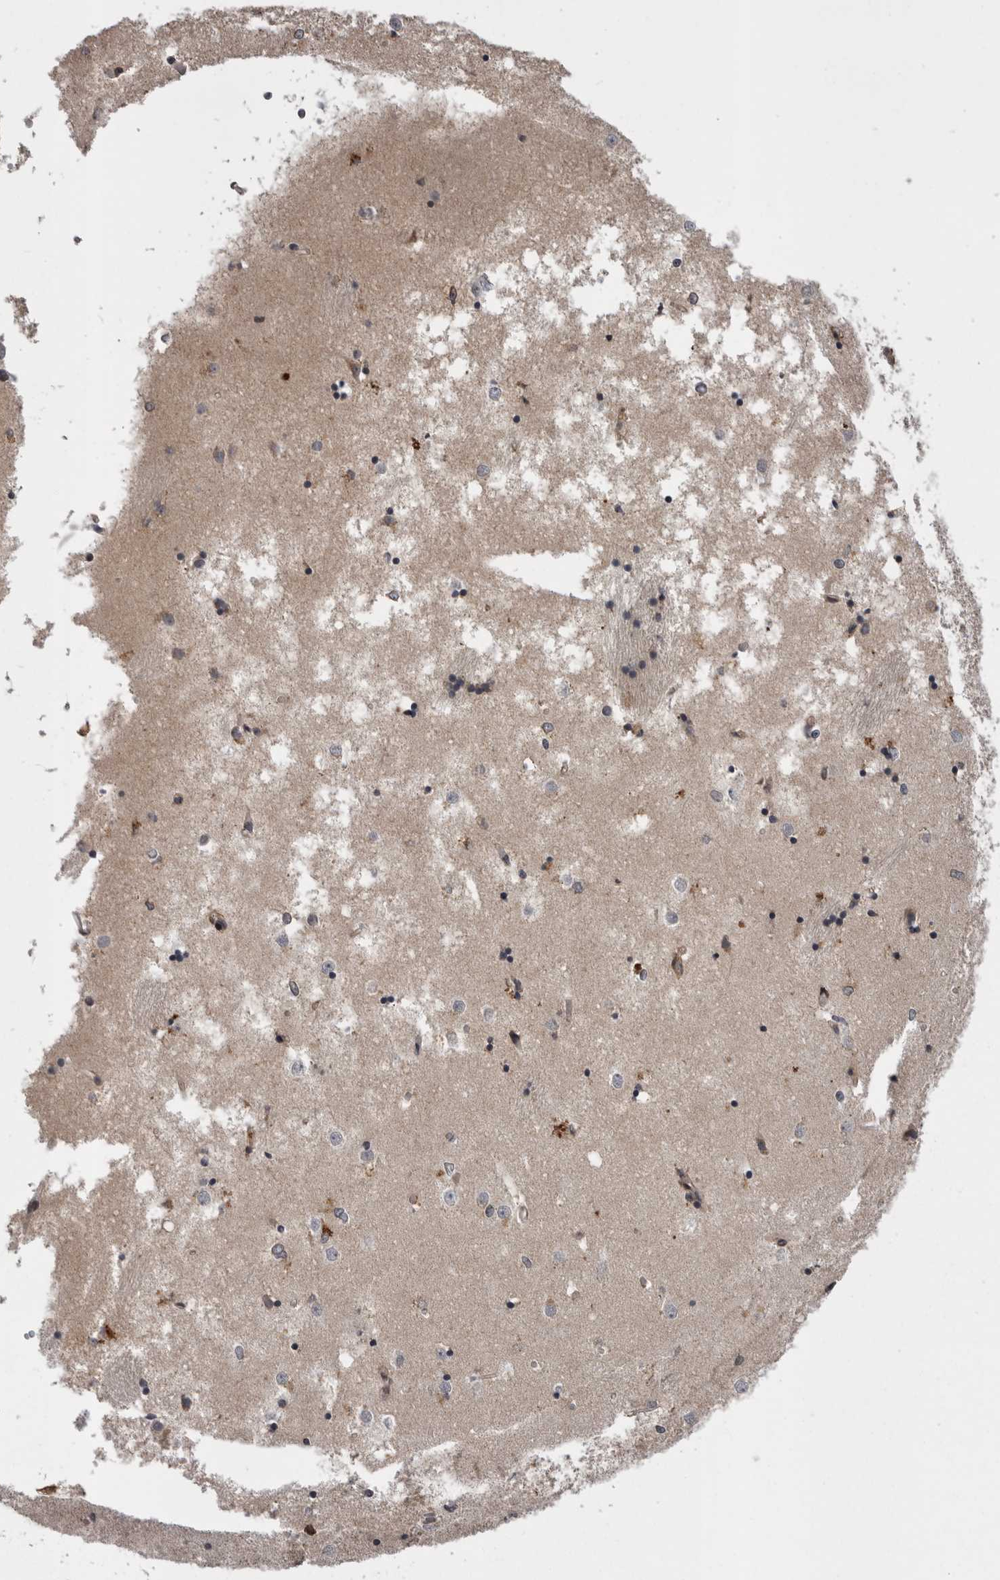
{"staining": {"intensity": "negative", "quantity": "none", "location": "none"}, "tissue": "caudate", "cell_type": "Glial cells", "image_type": "normal", "snomed": [{"axis": "morphology", "description": "Normal tissue, NOS"}, {"axis": "topography", "description": "Lateral ventricle wall"}], "caption": "An immunohistochemistry image of unremarkable caudate is shown. There is no staining in glial cells of caudate.", "gene": "AOAH", "patient": {"sex": "male", "age": 45}}